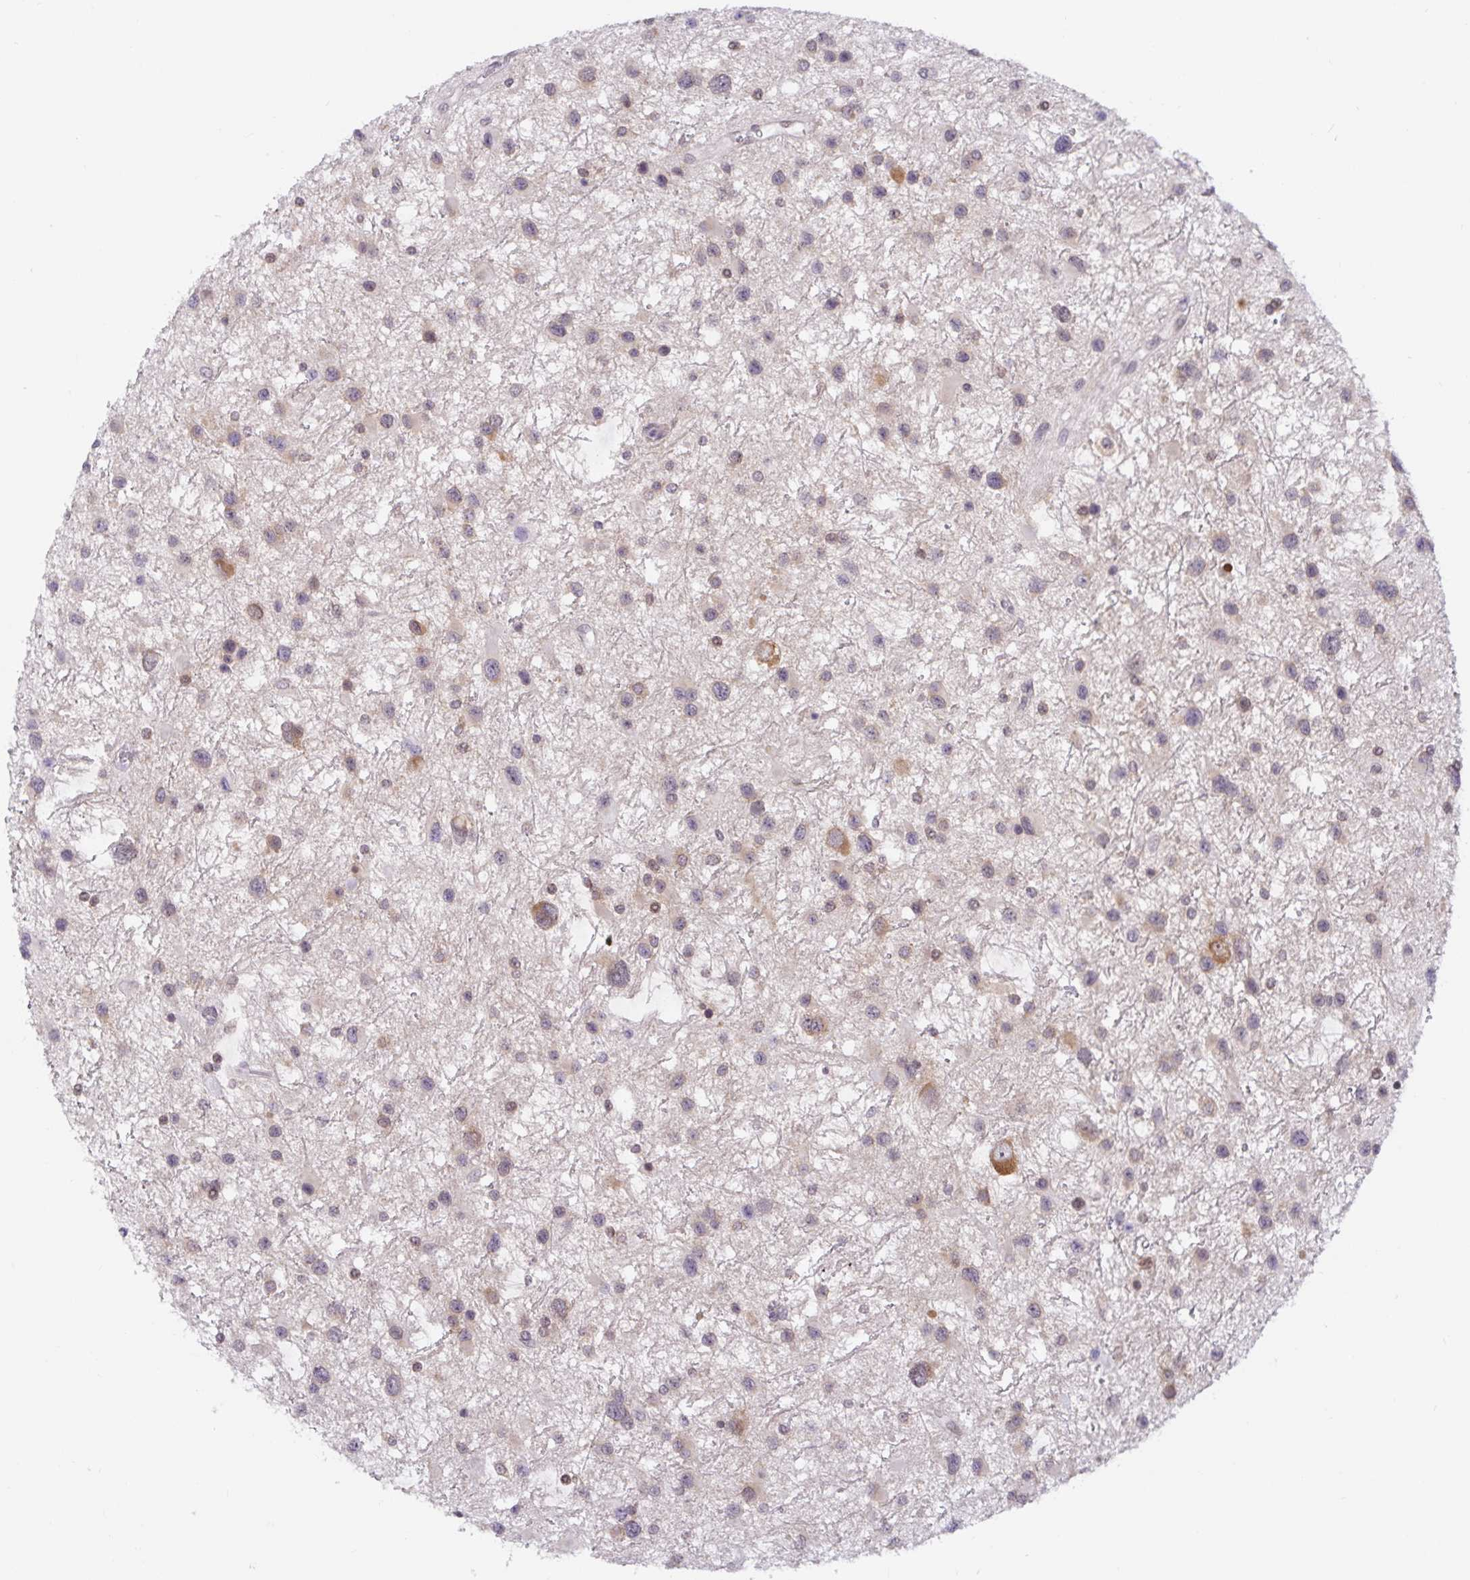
{"staining": {"intensity": "weak", "quantity": "<25%", "location": "cytoplasmic/membranous"}, "tissue": "glioma", "cell_type": "Tumor cells", "image_type": "cancer", "snomed": [{"axis": "morphology", "description": "Glioma, malignant, Low grade"}, {"axis": "topography", "description": "Brain"}], "caption": "High power microscopy micrograph of an IHC image of malignant low-grade glioma, revealing no significant positivity in tumor cells. (Immunohistochemistry, brightfield microscopy, high magnification).", "gene": "LARP1", "patient": {"sex": "female", "age": 32}}